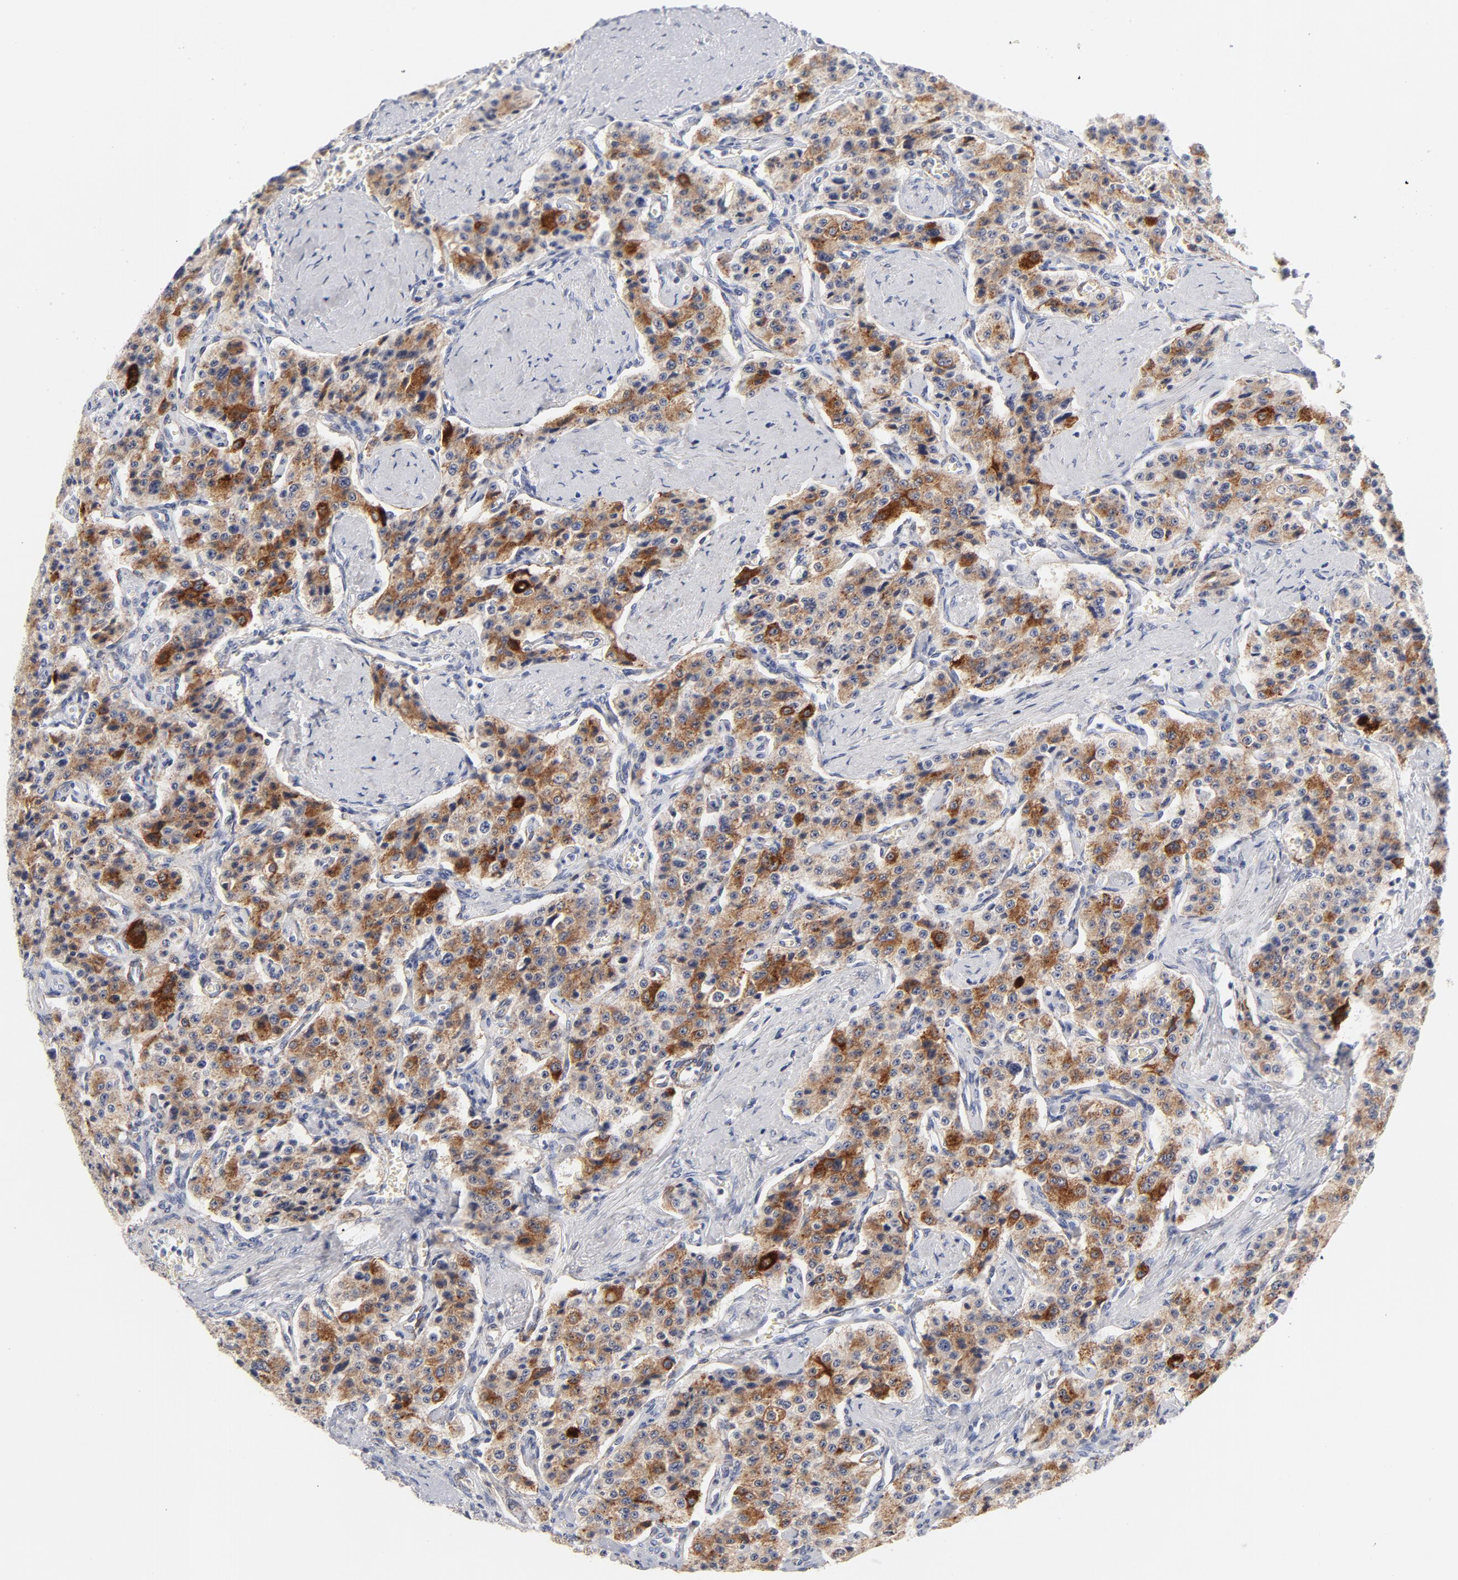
{"staining": {"intensity": "moderate", "quantity": ">75%", "location": "cytoplasmic/membranous"}, "tissue": "carcinoid", "cell_type": "Tumor cells", "image_type": "cancer", "snomed": [{"axis": "morphology", "description": "Carcinoid, malignant, NOS"}, {"axis": "topography", "description": "Small intestine"}], "caption": "IHC staining of carcinoid, which shows medium levels of moderate cytoplasmic/membranous expression in approximately >75% of tumor cells indicating moderate cytoplasmic/membranous protein expression. The staining was performed using DAB (brown) for protein detection and nuclei were counterstained in hematoxylin (blue).", "gene": "MID1", "patient": {"sex": "male", "age": 52}}